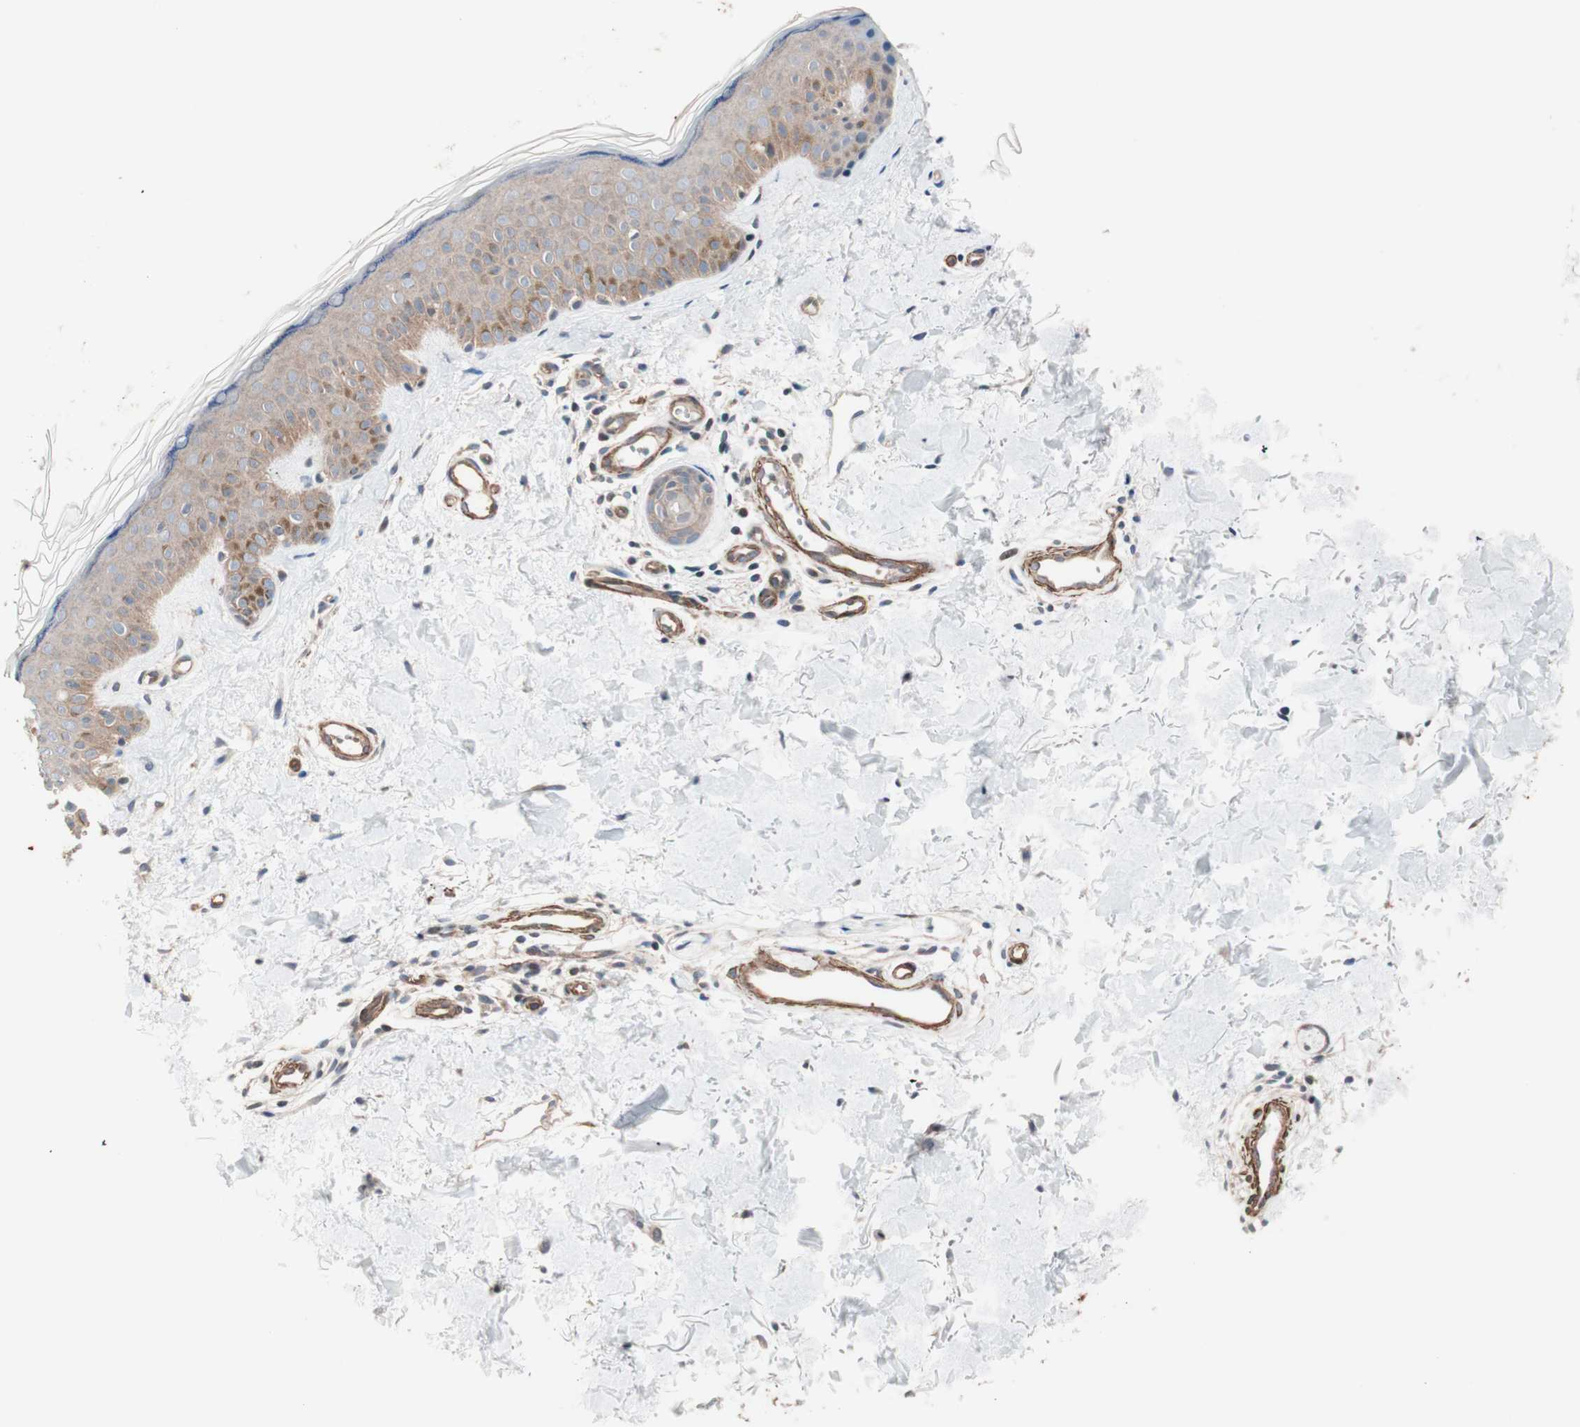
{"staining": {"intensity": "weak", "quantity": "25%-75%", "location": "cytoplasmic/membranous"}, "tissue": "skin", "cell_type": "Fibroblasts", "image_type": "normal", "snomed": [{"axis": "morphology", "description": "Normal tissue, NOS"}, {"axis": "topography", "description": "Skin"}], "caption": "This photomicrograph displays immunohistochemistry (IHC) staining of unremarkable skin, with low weak cytoplasmic/membranous staining in approximately 25%-75% of fibroblasts.", "gene": "ALG5", "patient": {"sex": "male", "age": 67}}